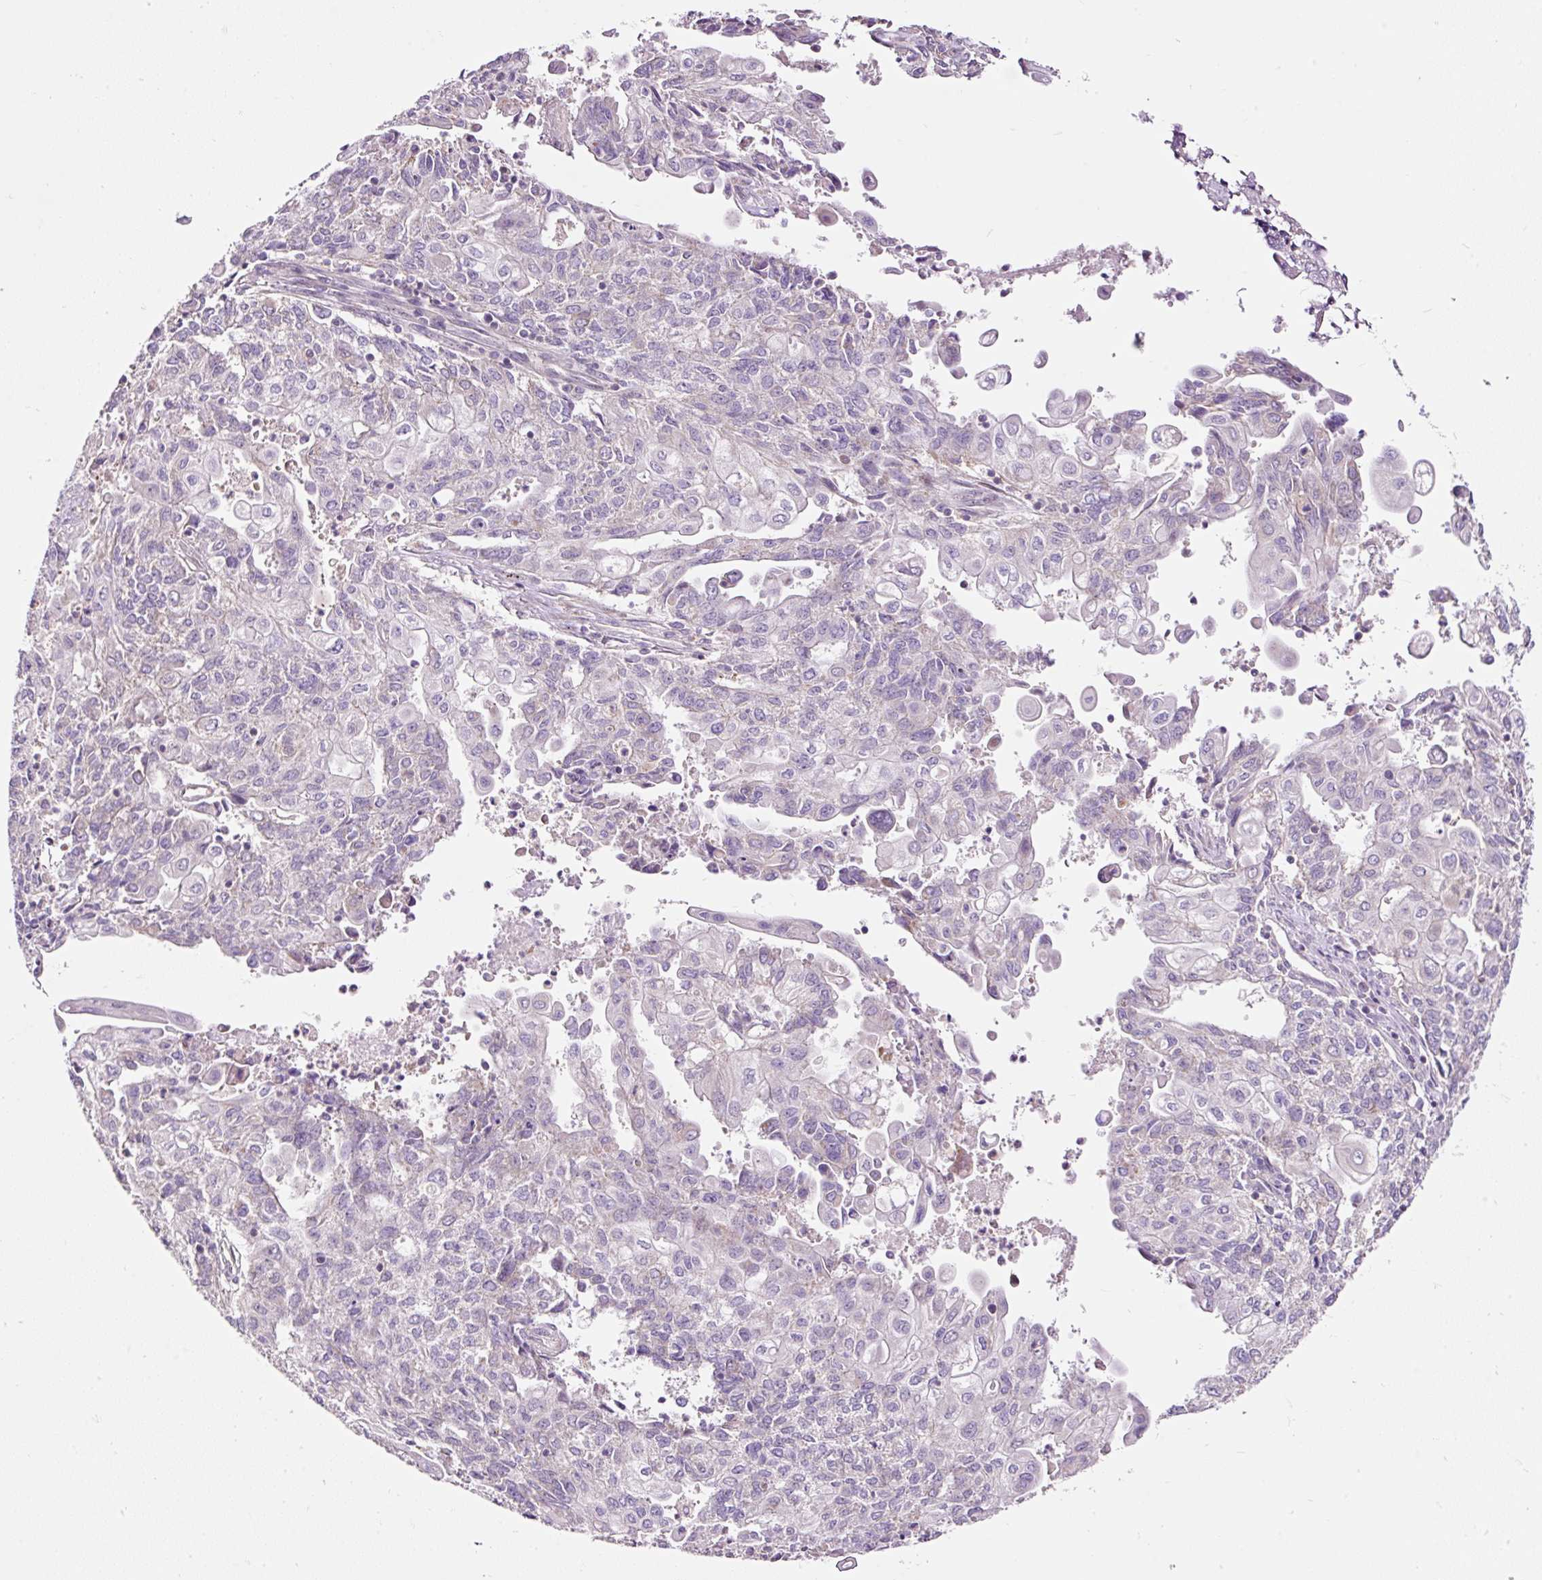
{"staining": {"intensity": "negative", "quantity": "none", "location": "none"}, "tissue": "endometrial cancer", "cell_type": "Tumor cells", "image_type": "cancer", "snomed": [{"axis": "morphology", "description": "Adenocarcinoma, NOS"}, {"axis": "topography", "description": "Endometrium"}], "caption": "DAB (3,3'-diaminobenzidine) immunohistochemical staining of endometrial cancer (adenocarcinoma) demonstrates no significant expression in tumor cells. (DAB (3,3'-diaminobenzidine) immunohistochemistry, high magnification).", "gene": "BOLA3", "patient": {"sex": "female", "age": 54}}